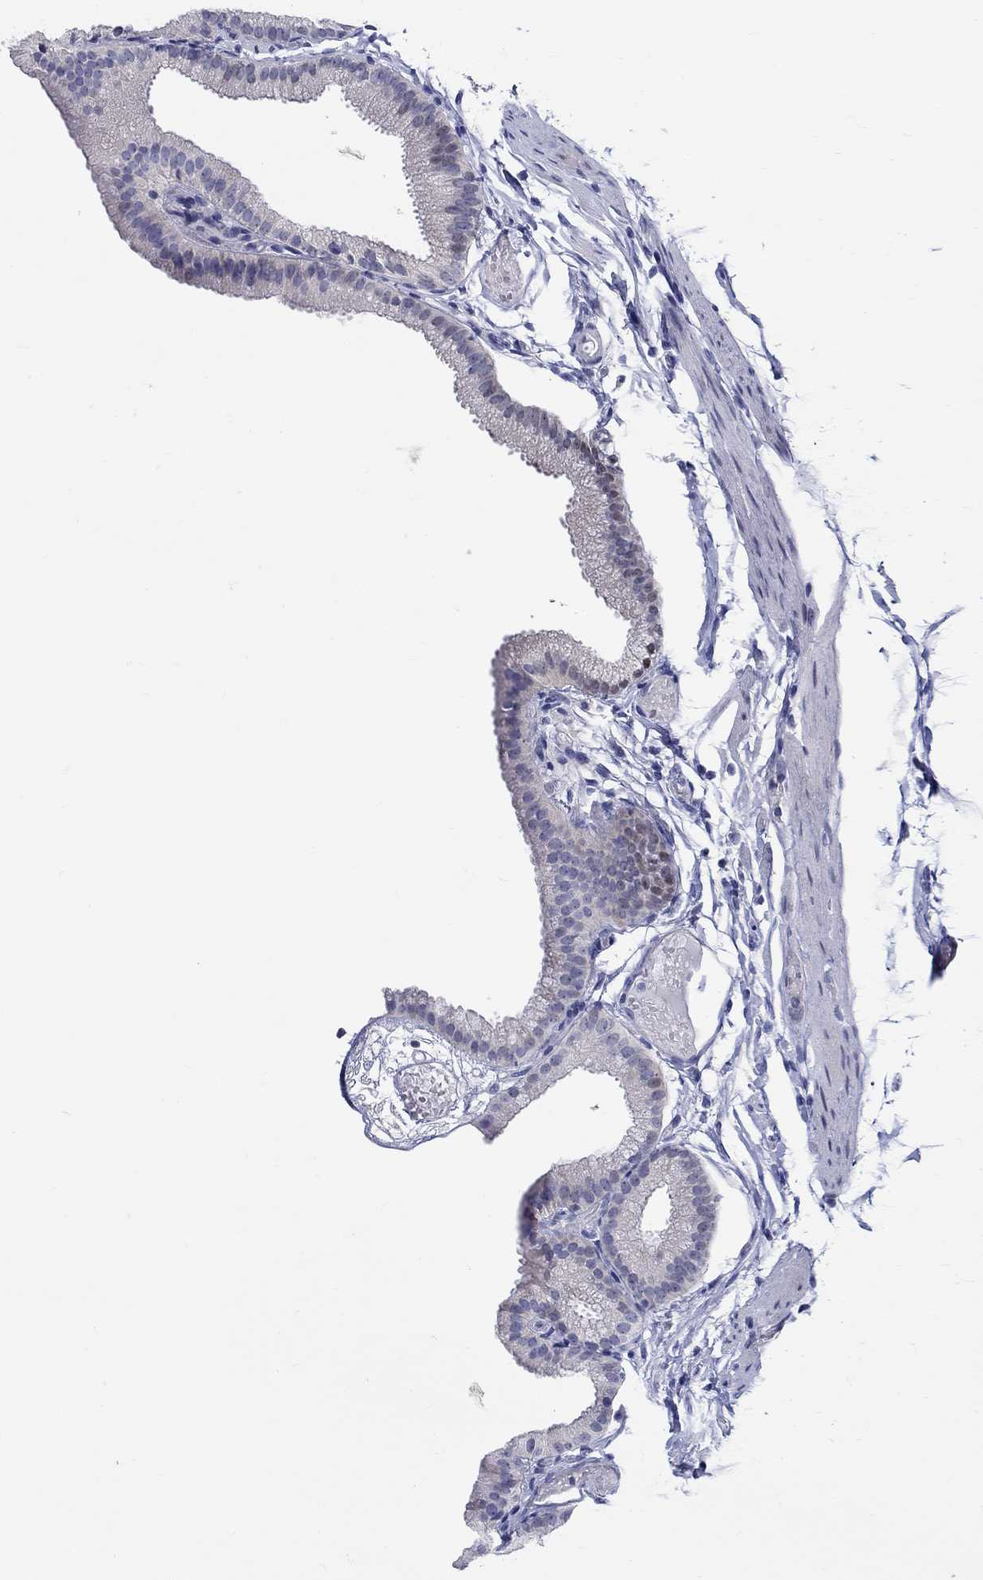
{"staining": {"intensity": "negative", "quantity": "none", "location": "none"}, "tissue": "gallbladder", "cell_type": "Glandular cells", "image_type": "normal", "snomed": [{"axis": "morphology", "description": "Normal tissue, NOS"}, {"axis": "topography", "description": "Gallbladder"}], "caption": "Unremarkable gallbladder was stained to show a protein in brown. There is no significant staining in glandular cells.", "gene": "CRYGS", "patient": {"sex": "female", "age": 45}}